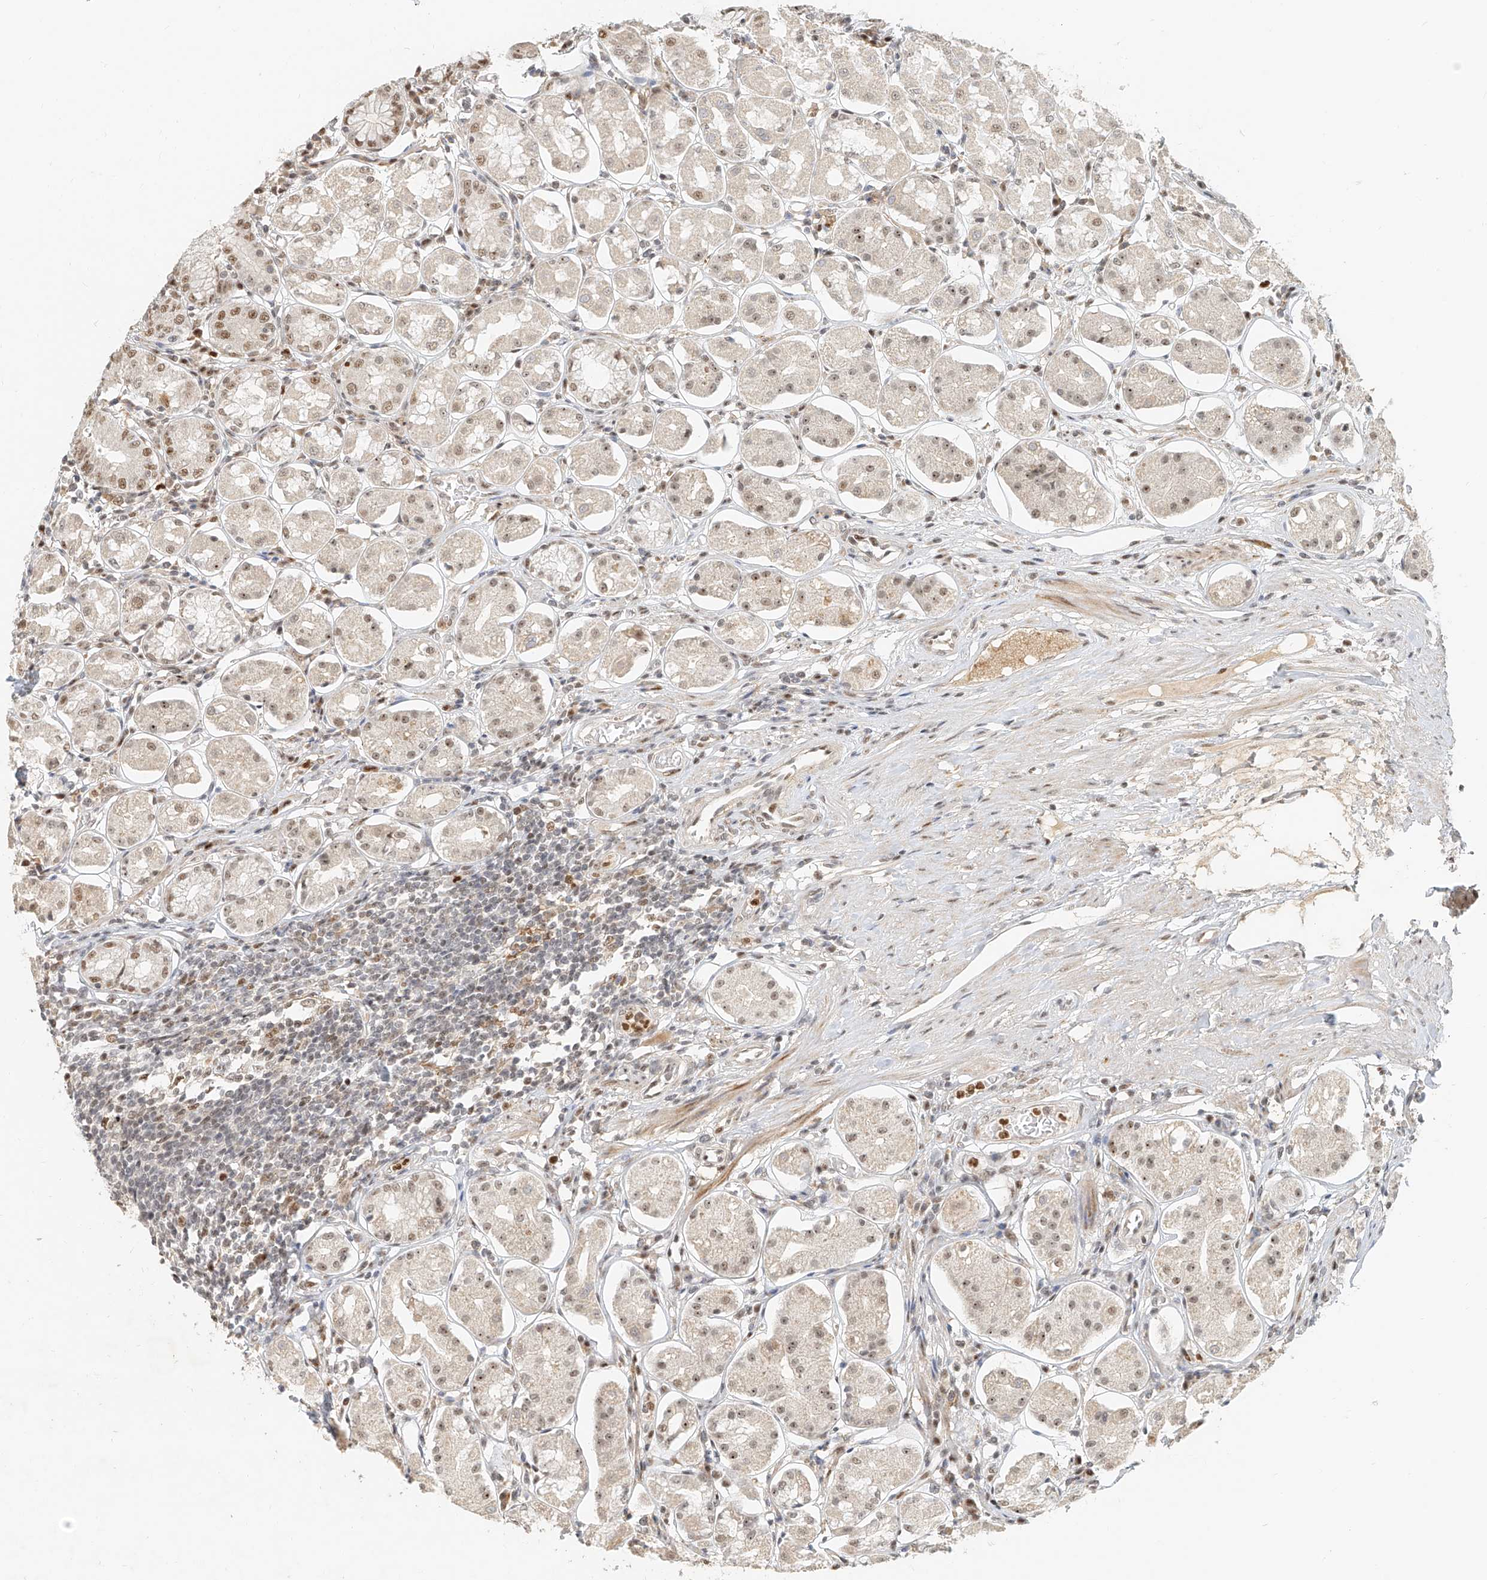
{"staining": {"intensity": "moderate", "quantity": ">75%", "location": "nuclear"}, "tissue": "stomach", "cell_type": "Glandular cells", "image_type": "normal", "snomed": [{"axis": "morphology", "description": "Normal tissue, NOS"}, {"axis": "topography", "description": "Stomach, lower"}], "caption": "This is an image of immunohistochemistry staining of normal stomach, which shows moderate positivity in the nuclear of glandular cells.", "gene": "CXorf58", "patient": {"sex": "female", "age": 56}}